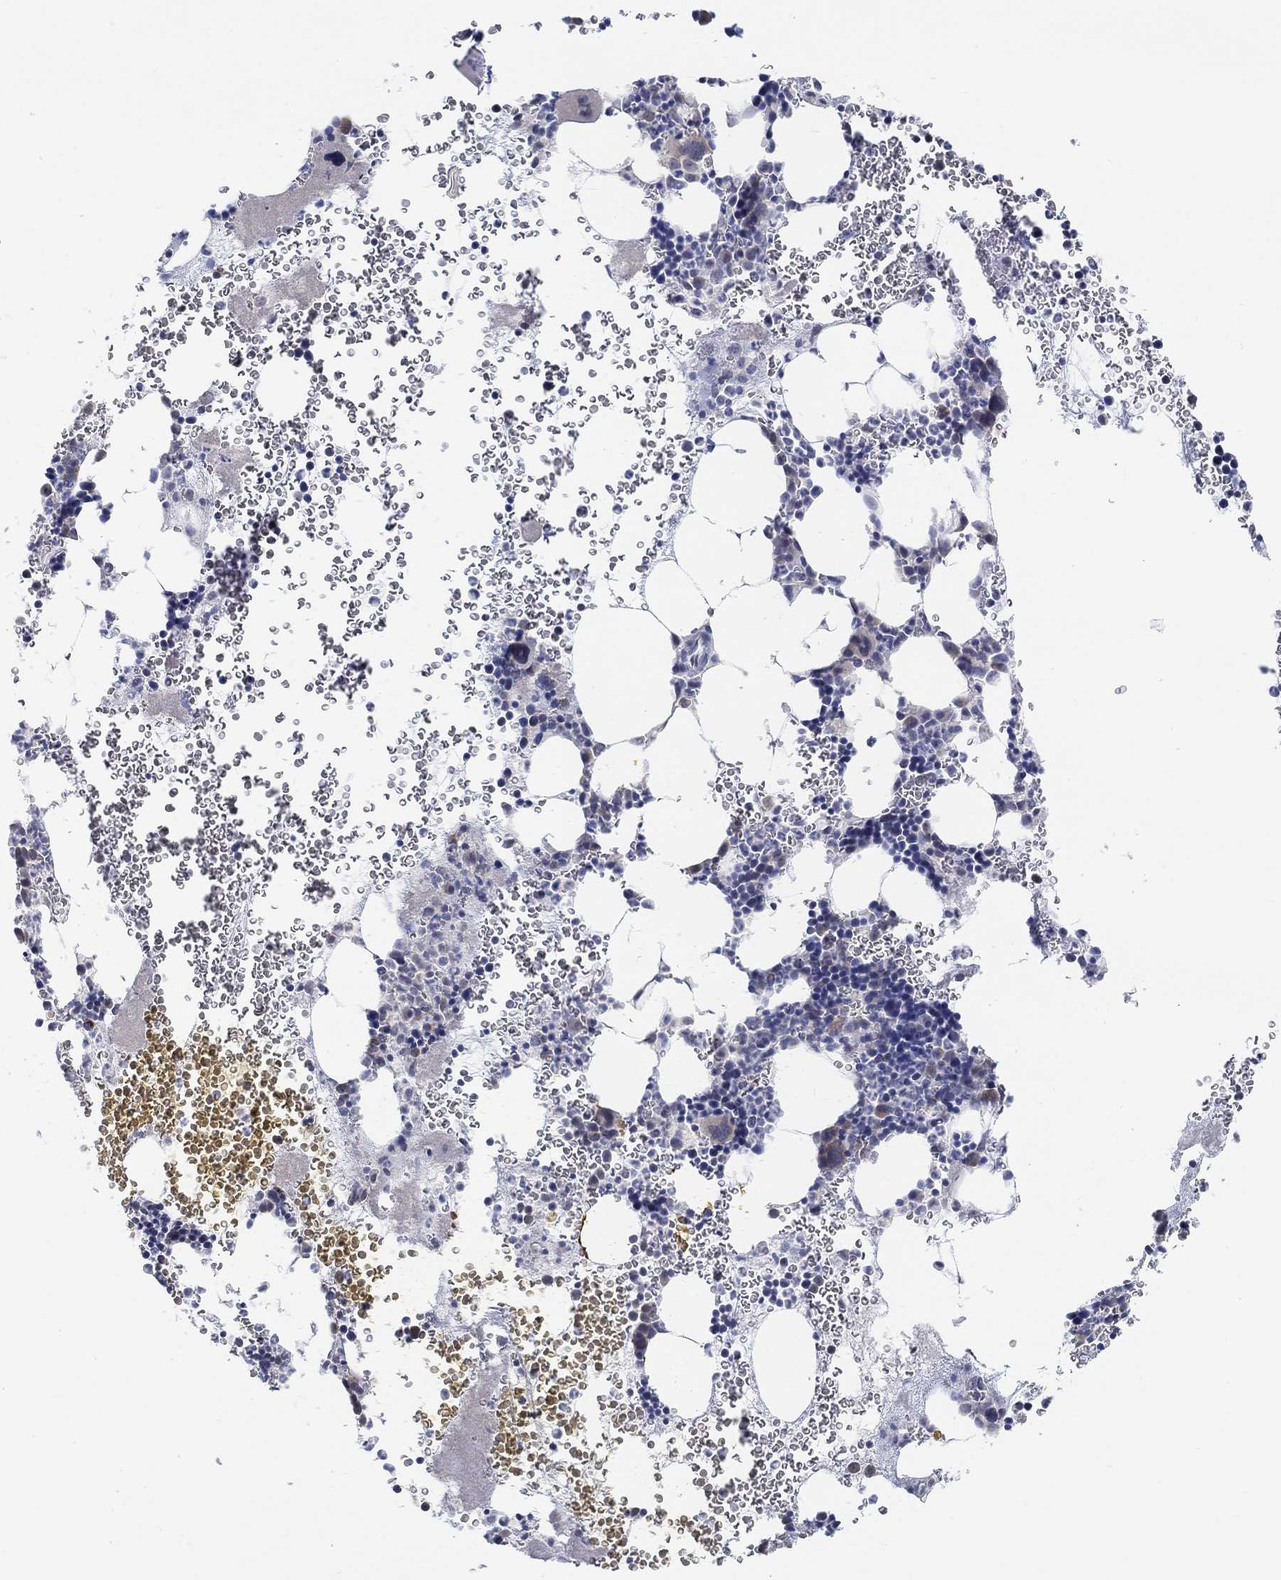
{"staining": {"intensity": "weak", "quantity": "<25%", "location": "cytoplasmic/membranous"}, "tissue": "bone marrow", "cell_type": "Hematopoietic cells", "image_type": "normal", "snomed": [{"axis": "morphology", "description": "Normal tissue, NOS"}, {"axis": "topography", "description": "Bone marrow"}], "caption": "The histopathology image exhibits no staining of hematopoietic cells in unremarkable bone marrow. (DAB immunohistochemistry visualized using brightfield microscopy, high magnification).", "gene": "SNTG2", "patient": {"sex": "male", "age": 44}}